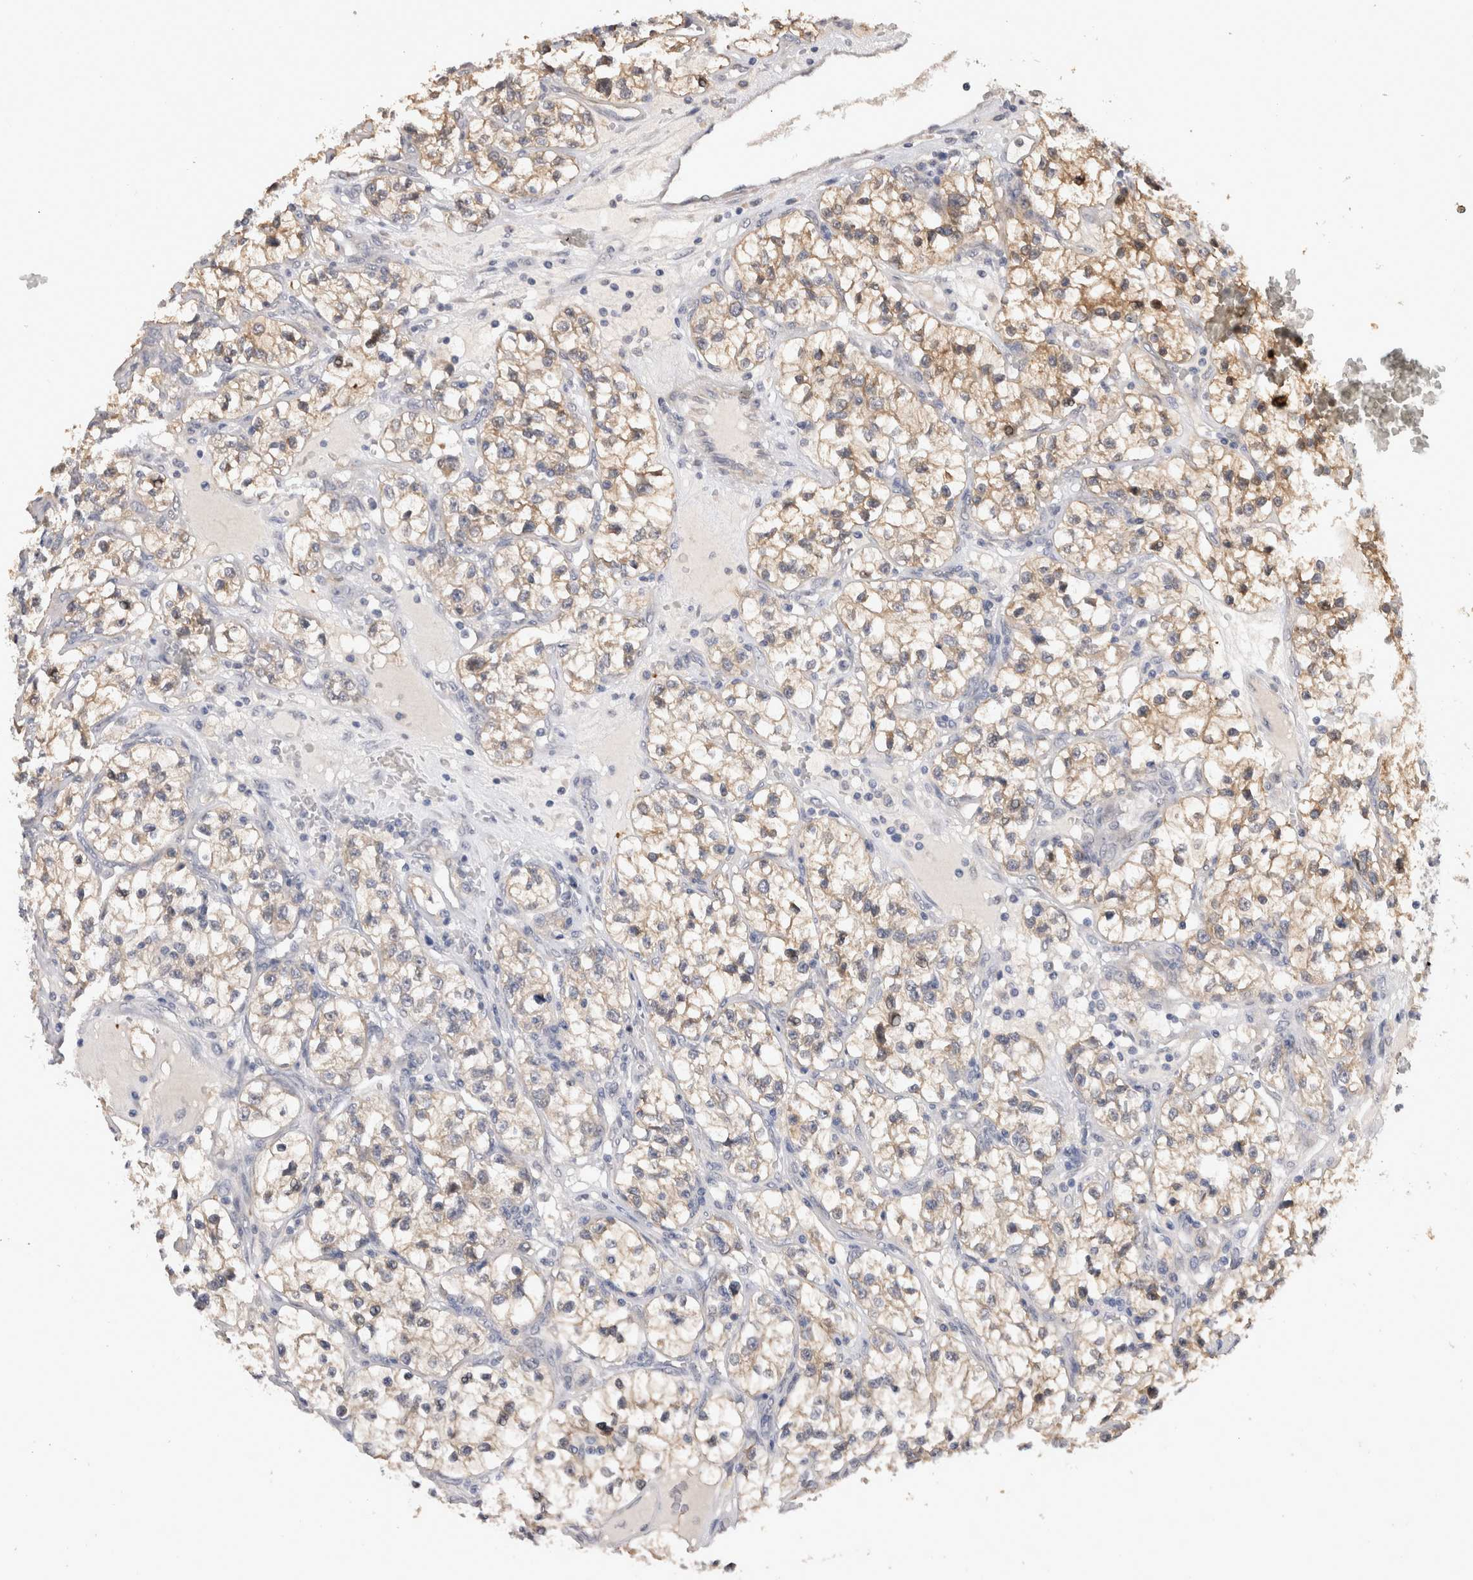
{"staining": {"intensity": "moderate", "quantity": "25%-75%", "location": "cytoplasmic/membranous"}, "tissue": "renal cancer", "cell_type": "Tumor cells", "image_type": "cancer", "snomed": [{"axis": "morphology", "description": "Adenocarcinoma, NOS"}, {"axis": "topography", "description": "Kidney"}], "caption": "A micrograph of renal cancer (adenocarcinoma) stained for a protein shows moderate cytoplasmic/membranous brown staining in tumor cells. (DAB (3,3'-diaminobenzidine) = brown stain, brightfield microscopy at high magnification).", "gene": "CRYBG1", "patient": {"sex": "female", "age": 57}}